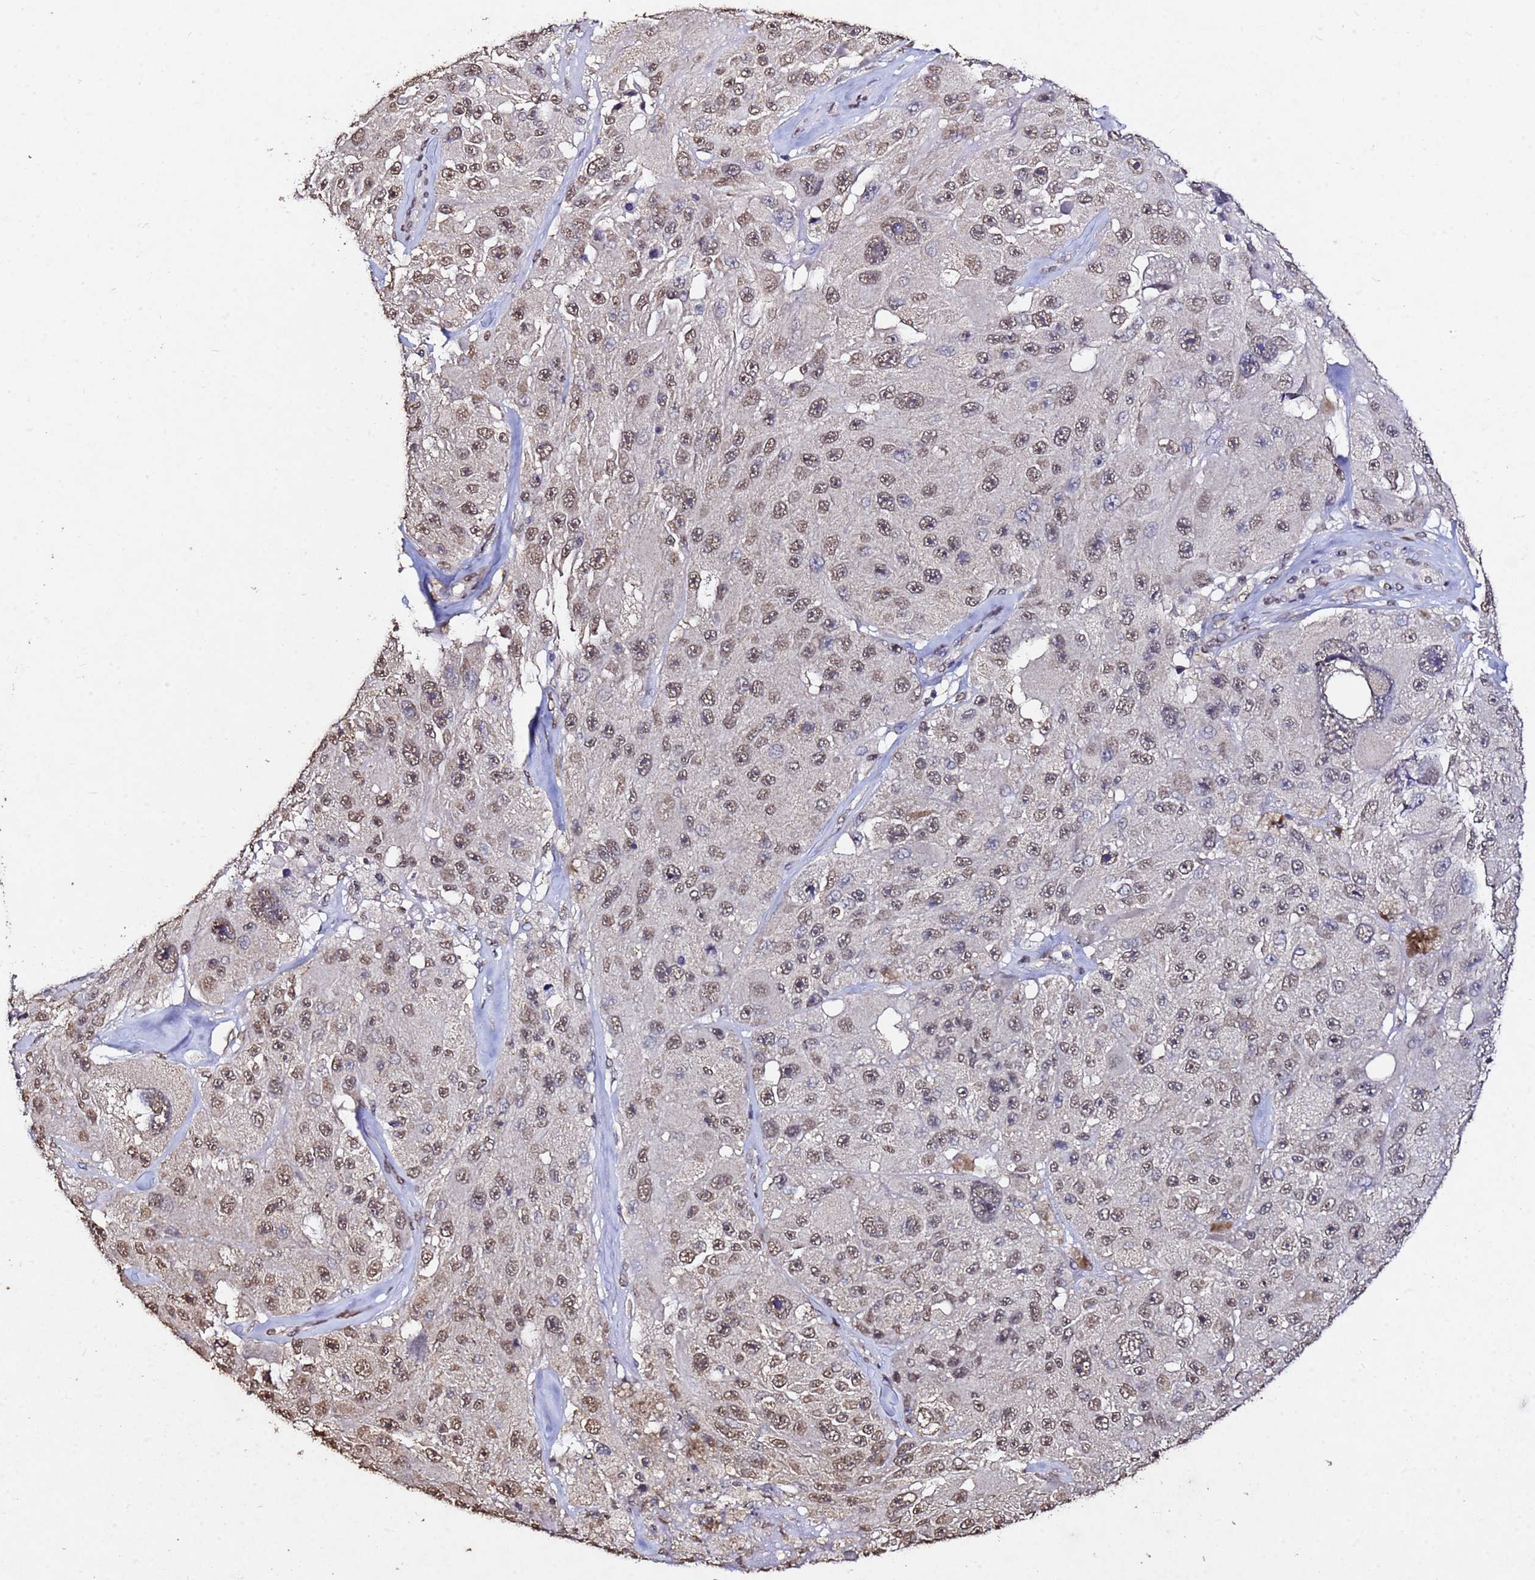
{"staining": {"intensity": "moderate", "quantity": ">75%", "location": "nuclear"}, "tissue": "melanoma", "cell_type": "Tumor cells", "image_type": "cancer", "snomed": [{"axis": "morphology", "description": "Malignant melanoma, Metastatic site"}, {"axis": "topography", "description": "Lymph node"}], "caption": "Human melanoma stained with a protein marker shows moderate staining in tumor cells.", "gene": "MYOCD", "patient": {"sex": "male", "age": 62}}